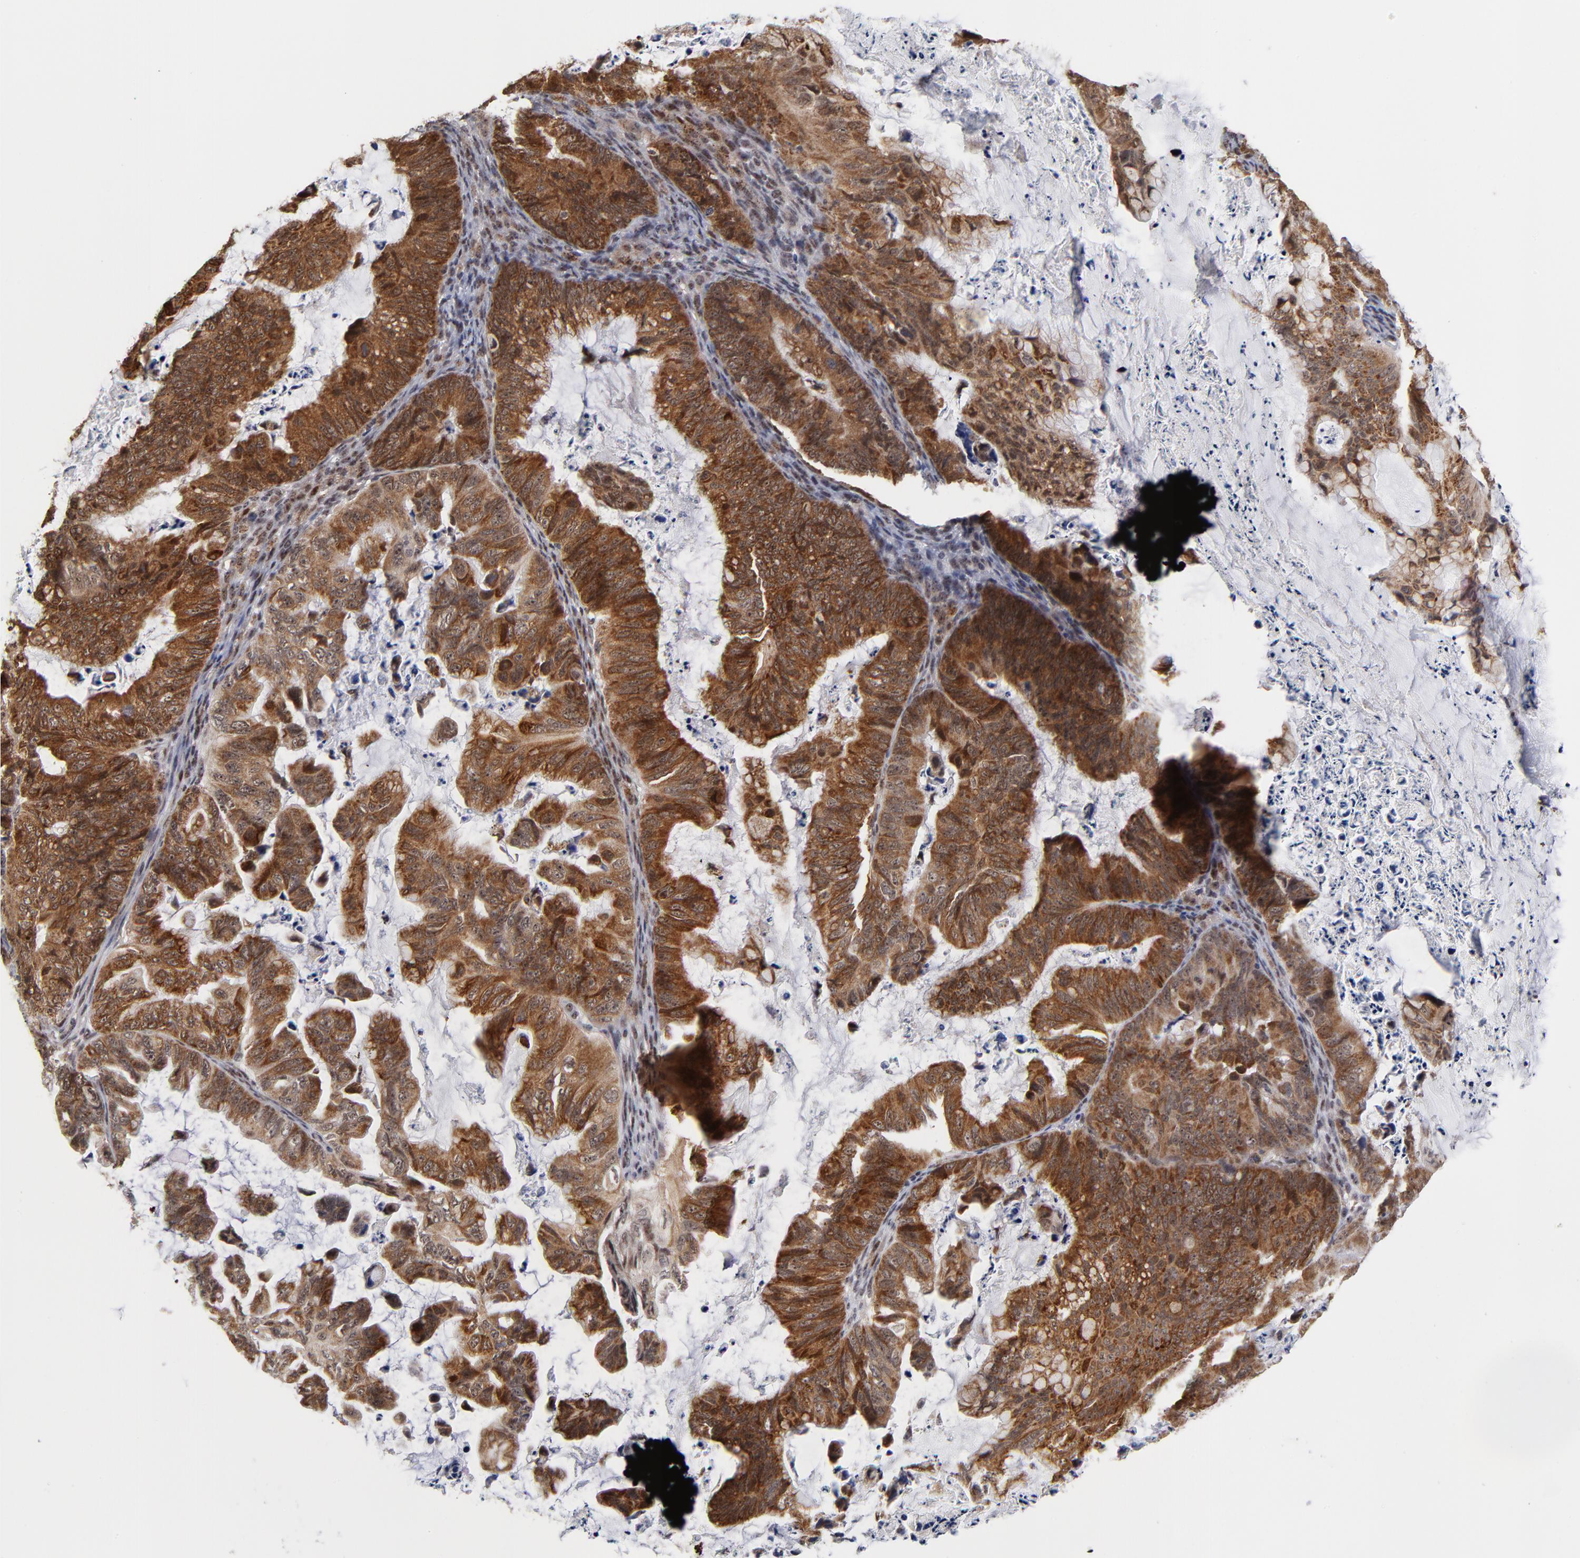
{"staining": {"intensity": "strong", "quantity": ">75%", "location": "cytoplasmic/membranous,nuclear"}, "tissue": "ovarian cancer", "cell_type": "Tumor cells", "image_type": "cancer", "snomed": [{"axis": "morphology", "description": "Cystadenocarcinoma, mucinous, NOS"}, {"axis": "topography", "description": "Ovary"}], "caption": "Mucinous cystadenocarcinoma (ovarian) tissue reveals strong cytoplasmic/membranous and nuclear expression in approximately >75% of tumor cells, visualized by immunohistochemistry.", "gene": "ZNF419", "patient": {"sex": "female", "age": 36}}